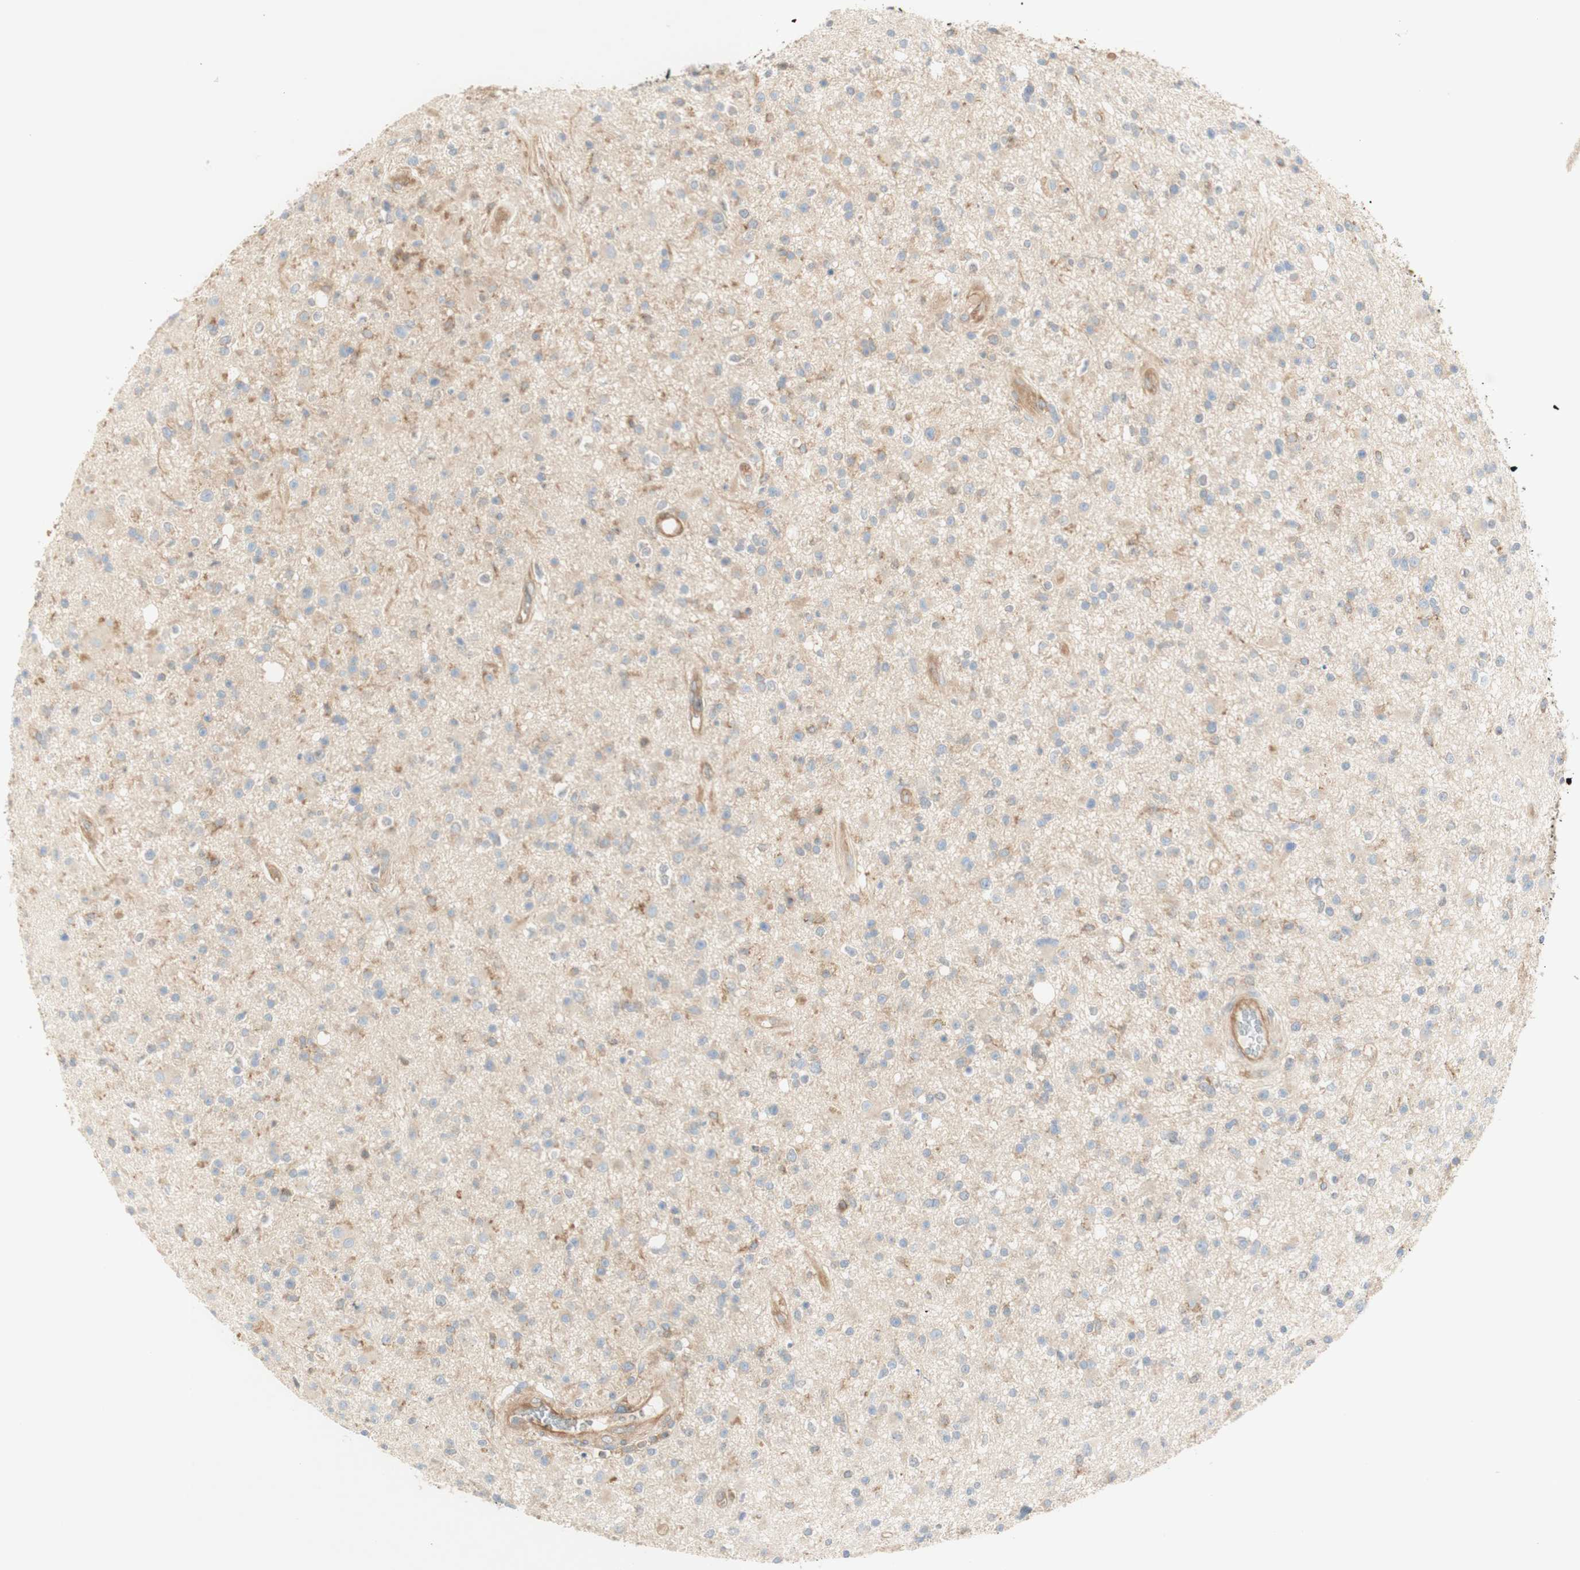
{"staining": {"intensity": "moderate", "quantity": "<25%", "location": "cytoplasmic/membranous"}, "tissue": "glioma", "cell_type": "Tumor cells", "image_type": "cancer", "snomed": [{"axis": "morphology", "description": "Glioma, malignant, High grade"}, {"axis": "topography", "description": "Brain"}], "caption": "Human glioma stained with a brown dye exhibits moderate cytoplasmic/membranous positive expression in approximately <25% of tumor cells.", "gene": "IKBKG", "patient": {"sex": "male", "age": 33}}